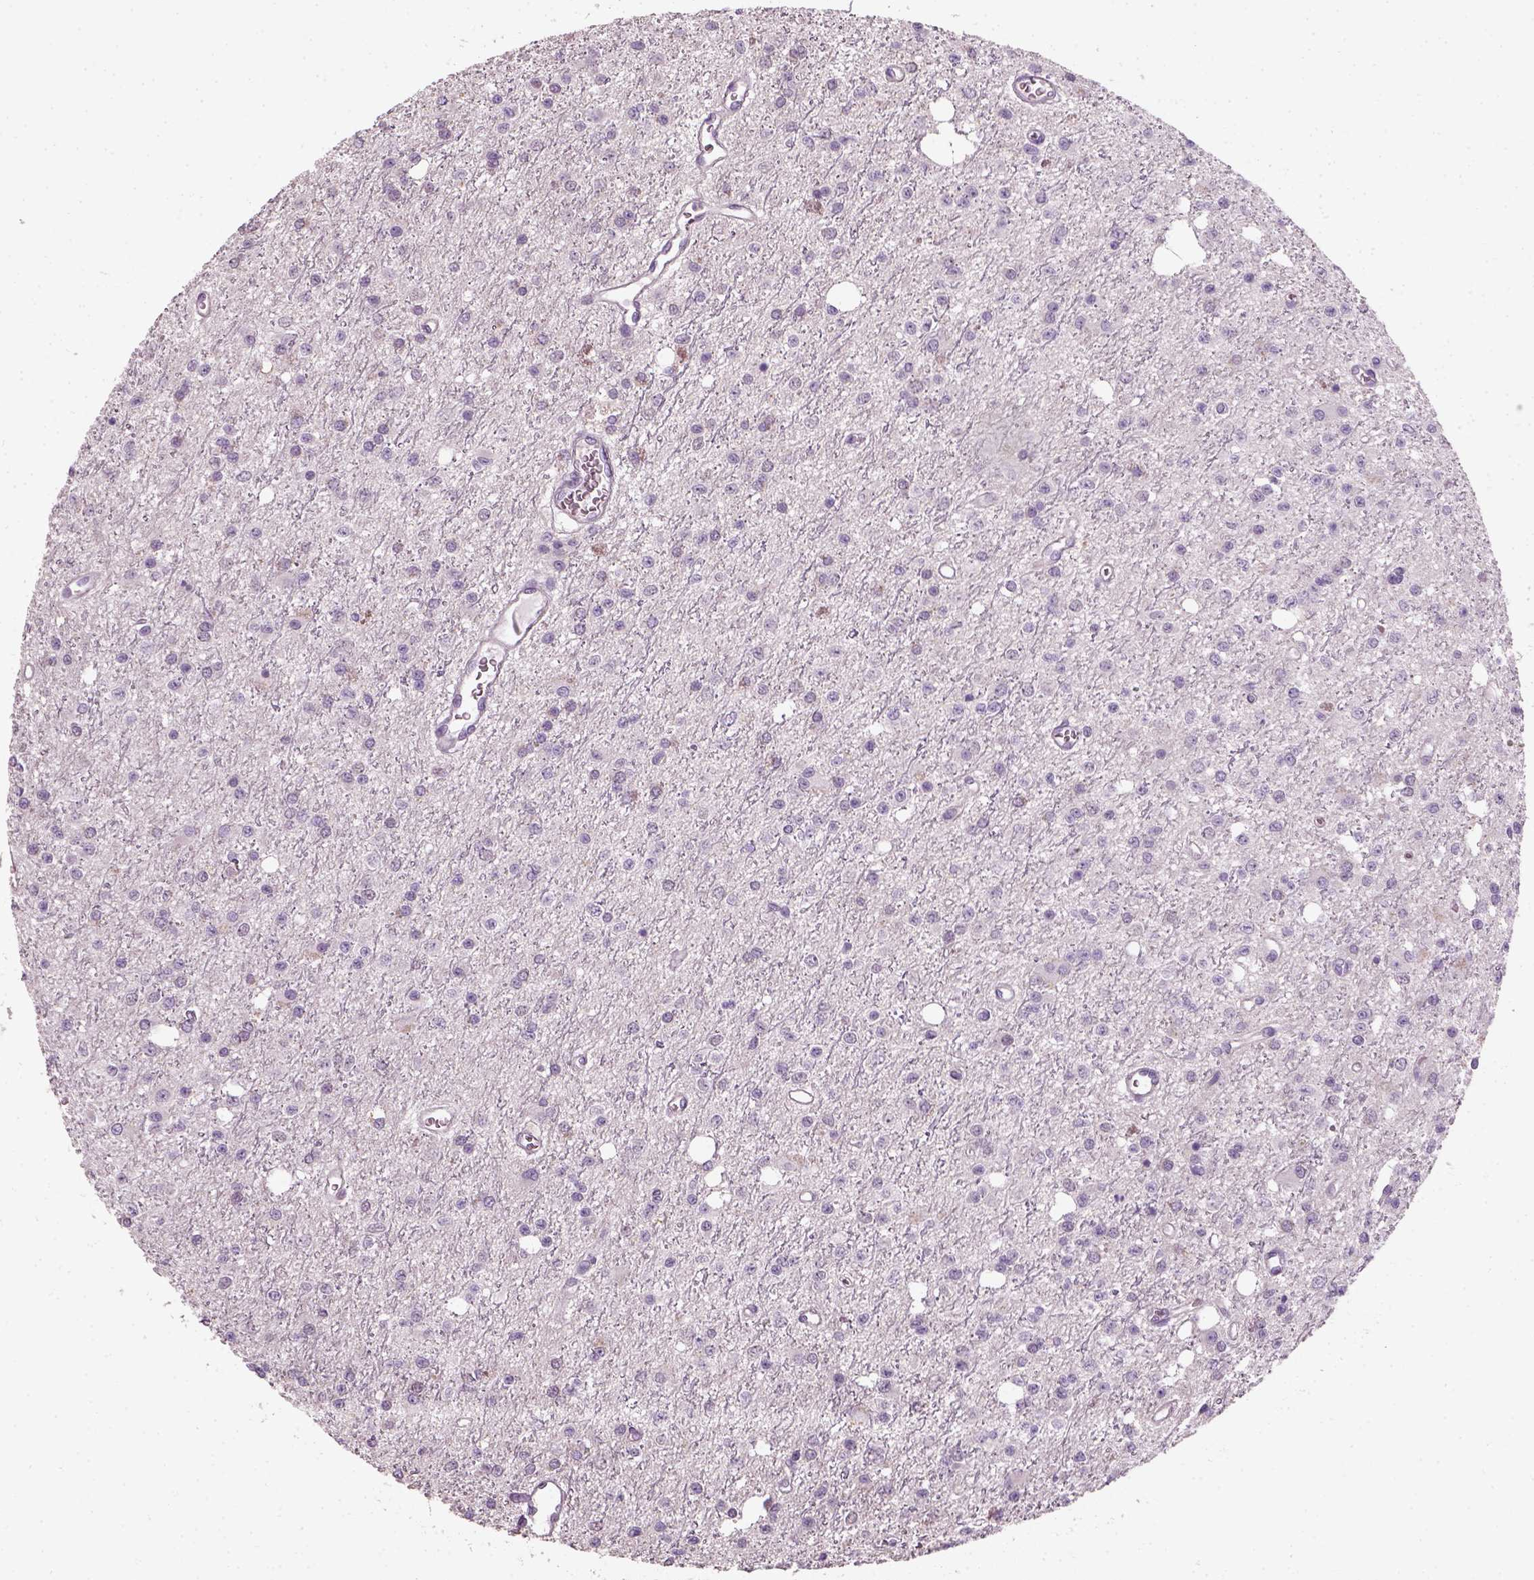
{"staining": {"intensity": "negative", "quantity": "none", "location": "none"}, "tissue": "glioma", "cell_type": "Tumor cells", "image_type": "cancer", "snomed": [{"axis": "morphology", "description": "Glioma, malignant, Low grade"}, {"axis": "topography", "description": "Brain"}], "caption": "DAB immunohistochemical staining of human glioma demonstrates no significant expression in tumor cells.", "gene": "ELOVL3", "patient": {"sex": "female", "age": 45}}